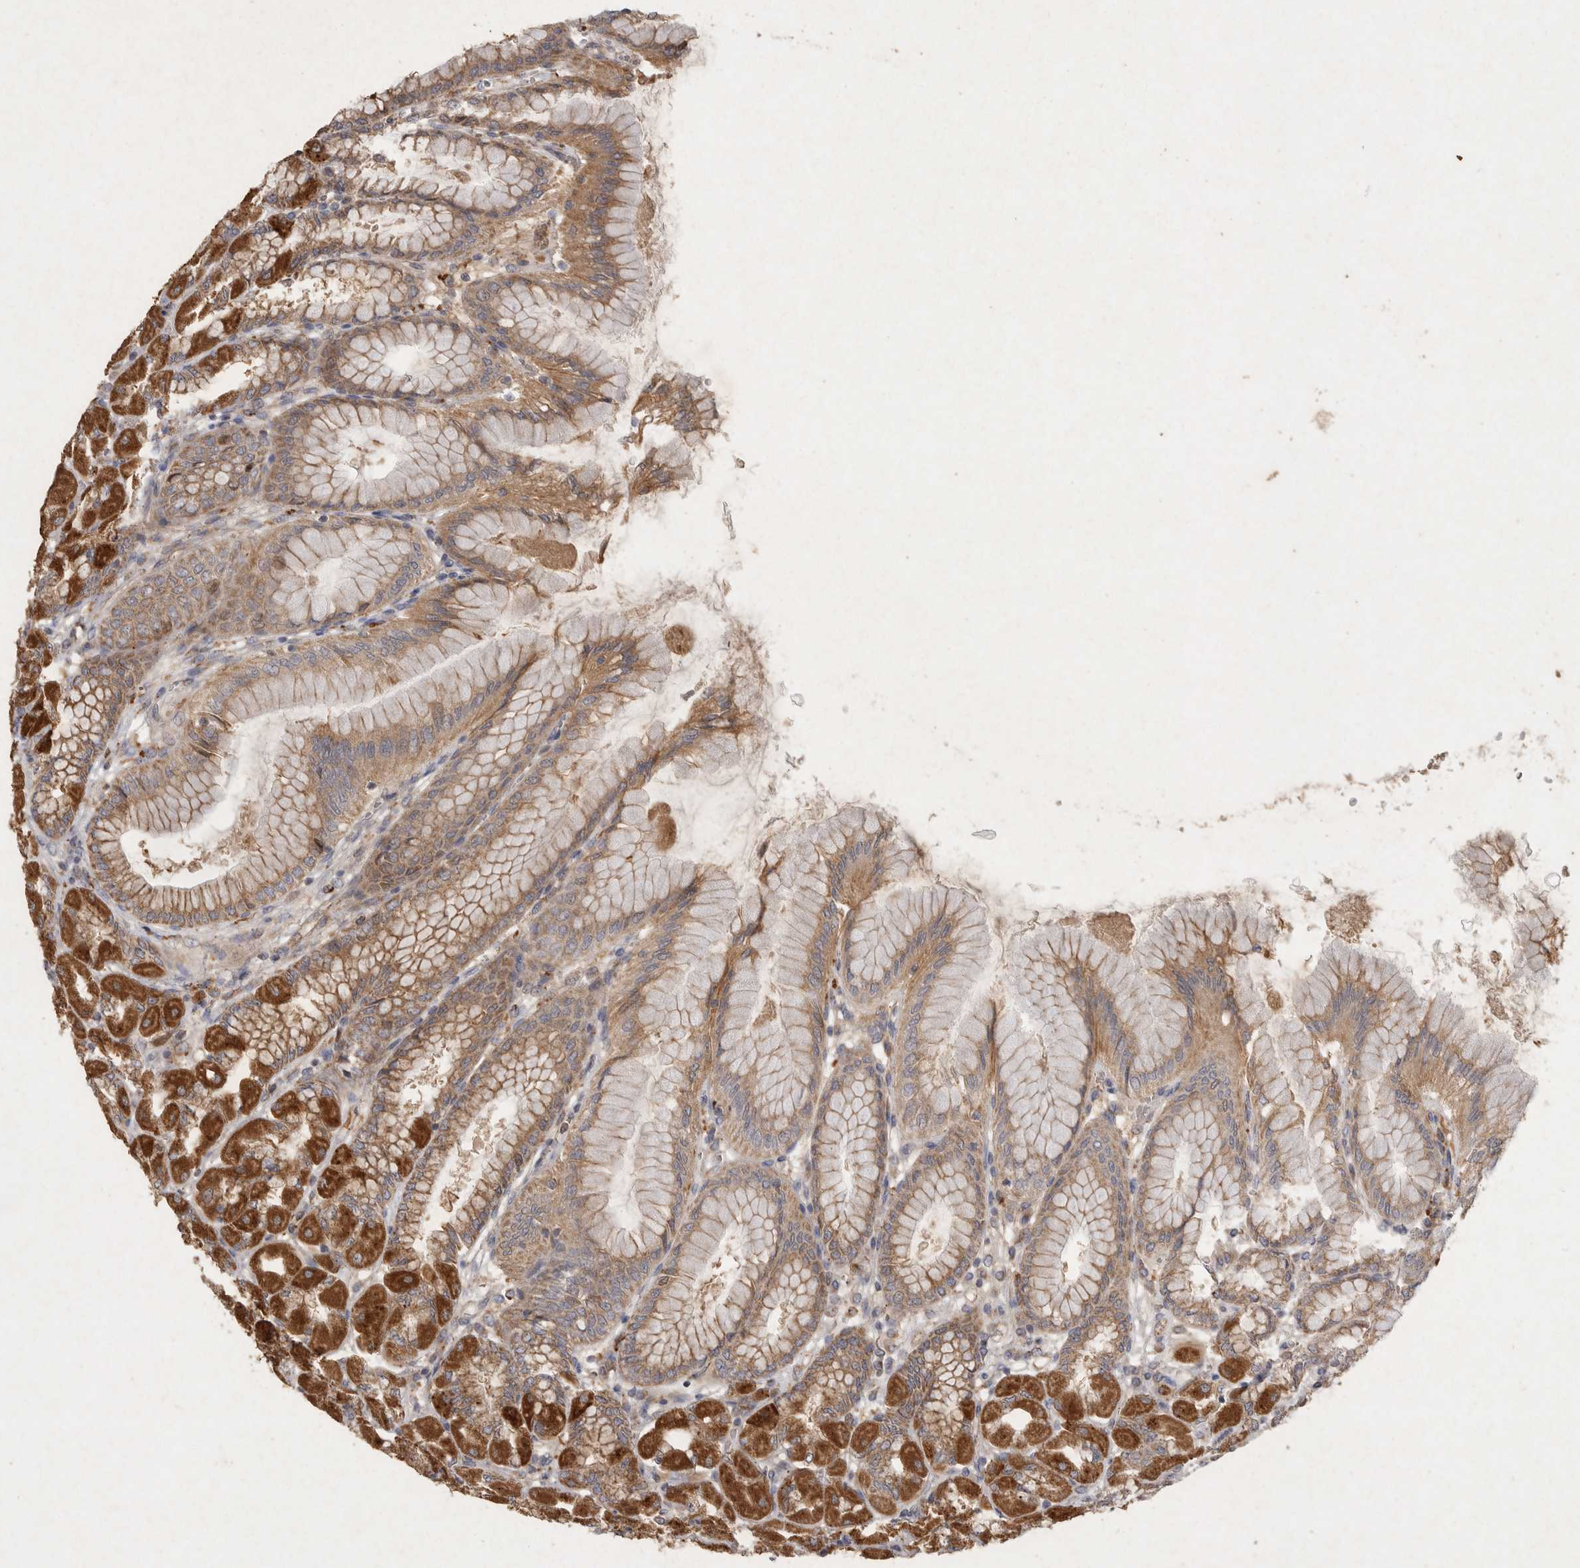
{"staining": {"intensity": "strong", "quantity": ">75%", "location": "cytoplasmic/membranous"}, "tissue": "stomach", "cell_type": "Glandular cells", "image_type": "normal", "snomed": [{"axis": "morphology", "description": "Normal tissue, NOS"}, {"axis": "topography", "description": "Stomach, upper"}], "caption": "The image shows immunohistochemical staining of benign stomach. There is strong cytoplasmic/membranous positivity is appreciated in about >75% of glandular cells.", "gene": "MRPL41", "patient": {"sex": "female", "age": 56}}